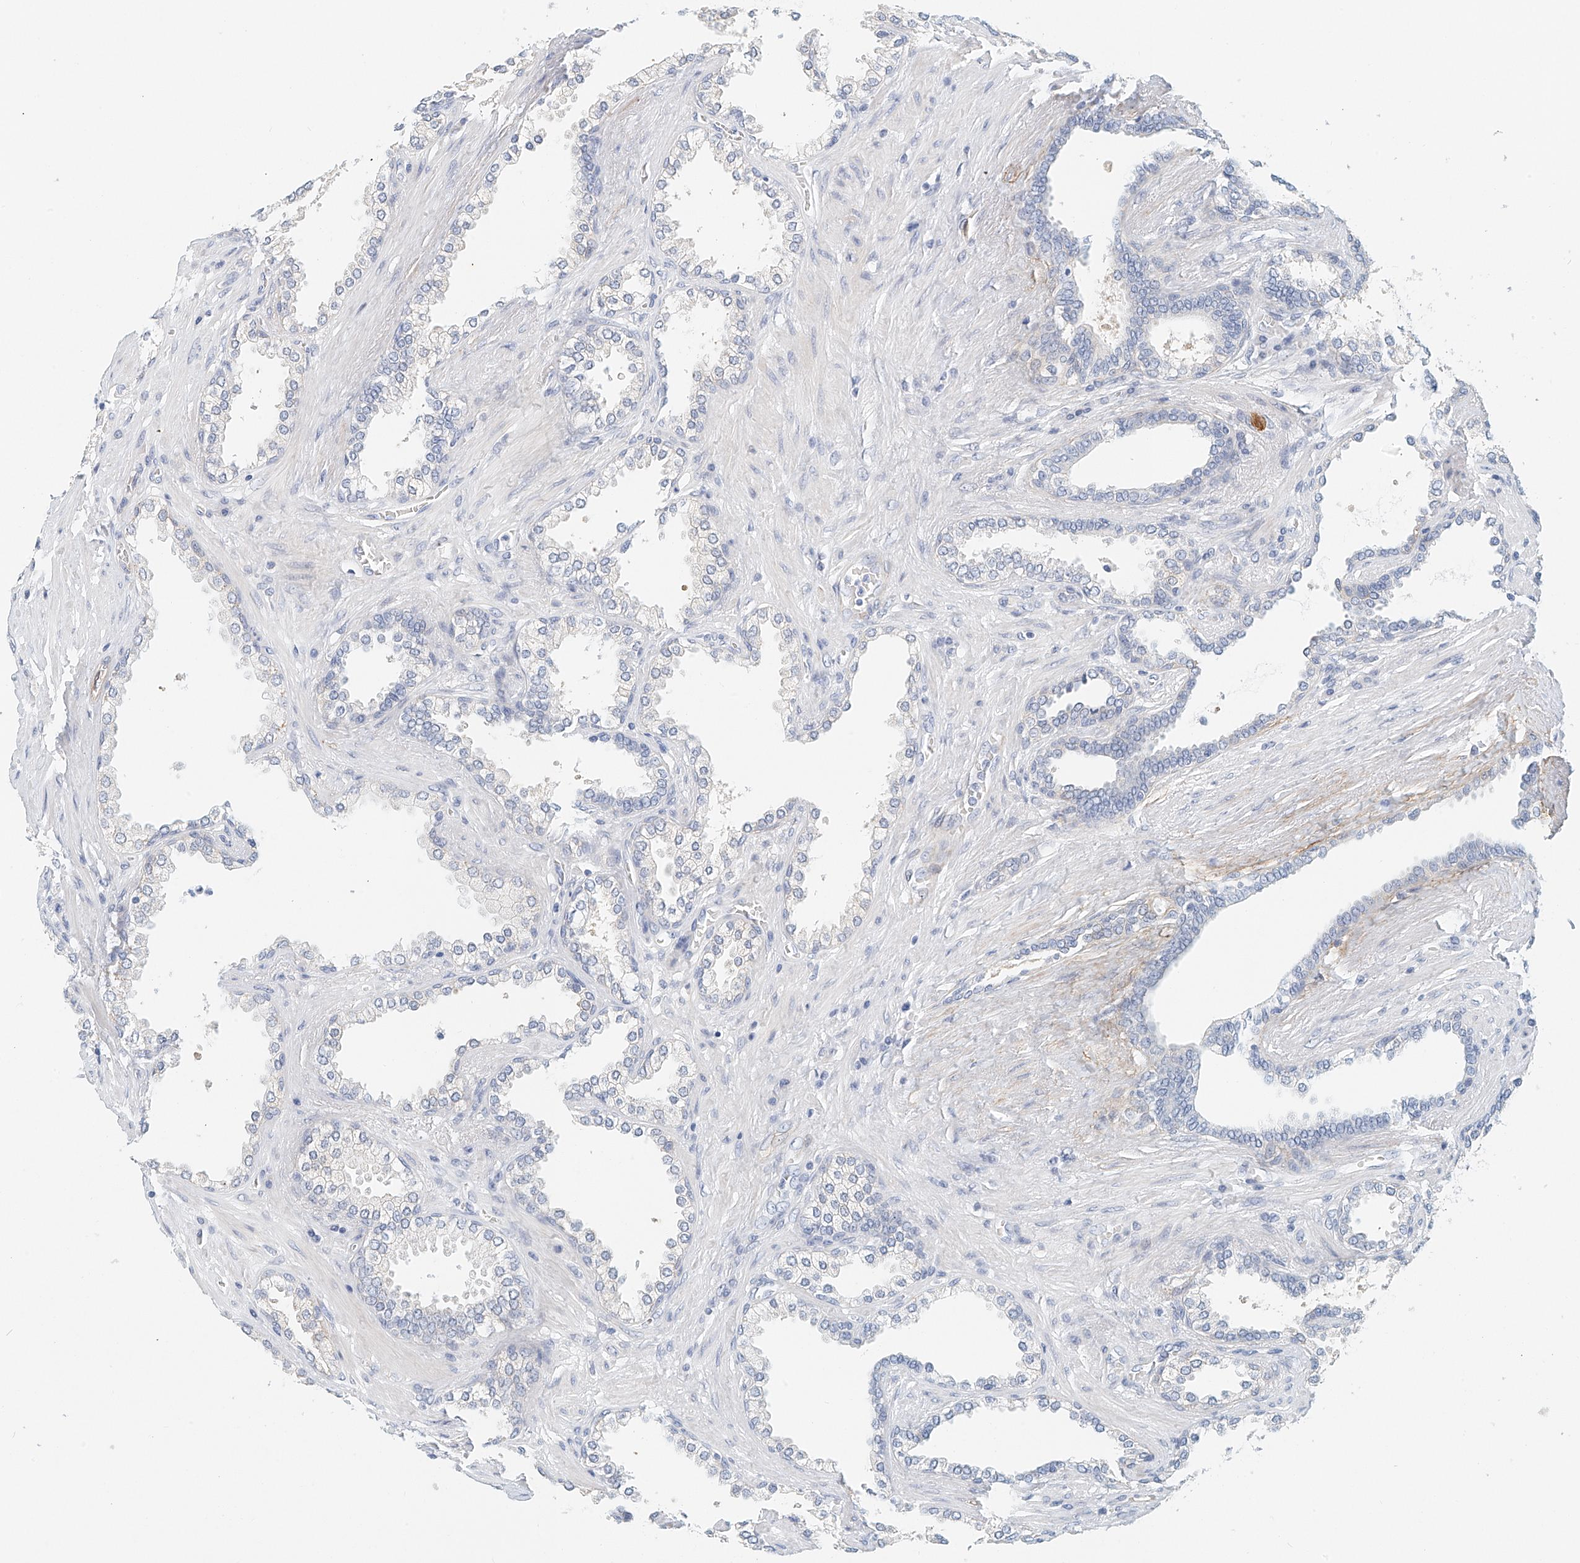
{"staining": {"intensity": "negative", "quantity": "none", "location": "none"}, "tissue": "prostate cancer", "cell_type": "Tumor cells", "image_type": "cancer", "snomed": [{"axis": "morphology", "description": "Adenocarcinoma, High grade"}, {"axis": "topography", "description": "Prostate"}], "caption": "A high-resolution image shows immunohistochemistry staining of prostate cancer (adenocarcinoma (high-grade)), which shows no significant expression in tumor cells. Nuclei are stained in blue.", "gene": "ARHGAP28", "patient": {"sex": "male", "age": 61}}